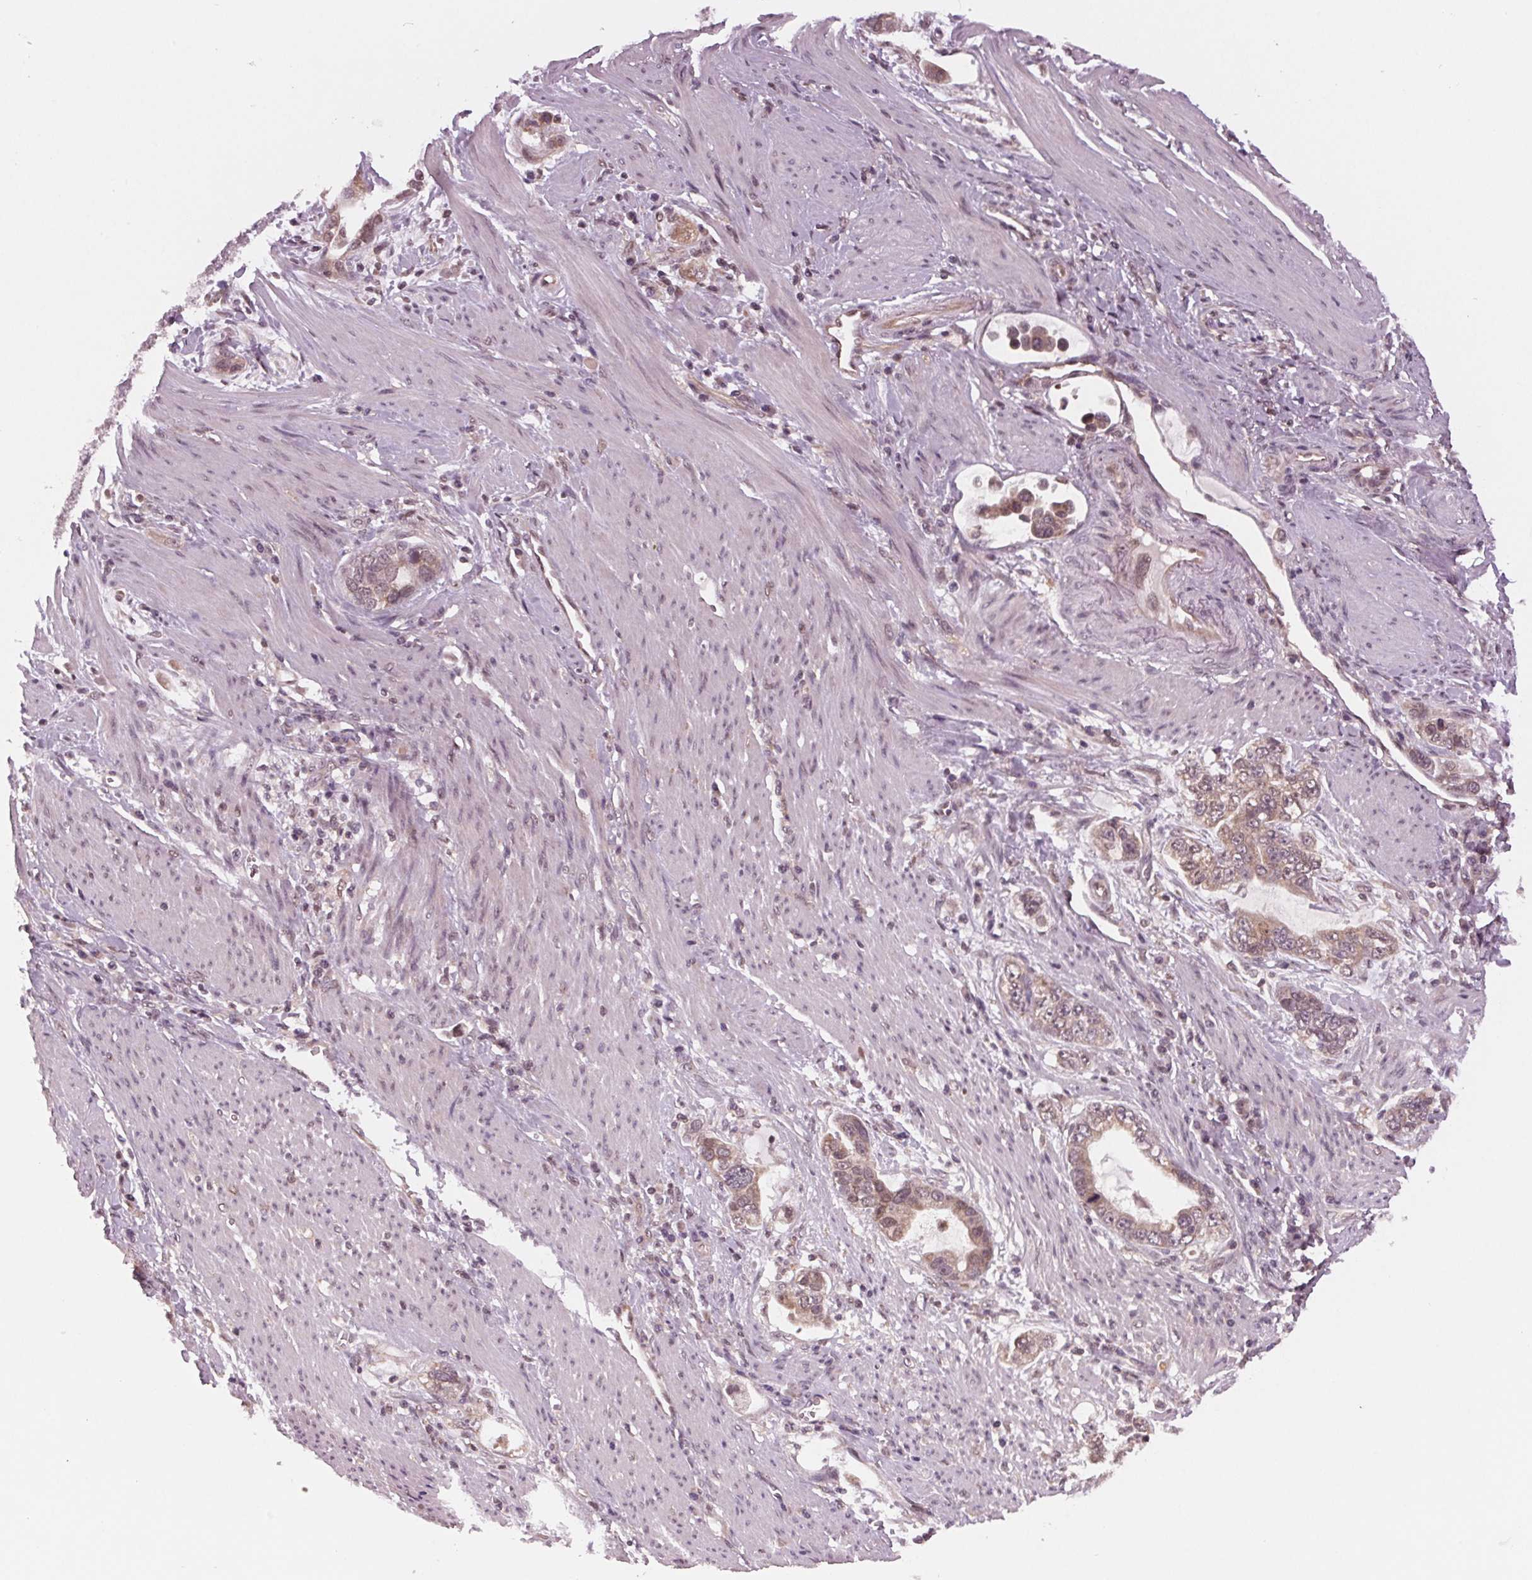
{"staining": {"intensity": "weak", "quantity": "25%-75%", "location": "cytoplasmic/membranous"}, "tissue": "stomach cancer", "cell_type": "Tumor cells", "image_type": "cancer", "snomed": [{"axis": "morphology", "description": "Adenocarcinoma, NOS"}, {"axis": "topography", "description": "Stomach, lower"}], "caption": "Immunohistochemical staining of stomach cancer shows weak cytoplasmic/membranous protein positivity in about 25%-75% of tumor cells.", "gene": "STAT3", "patient": {"sex": "female", "age": 93}}